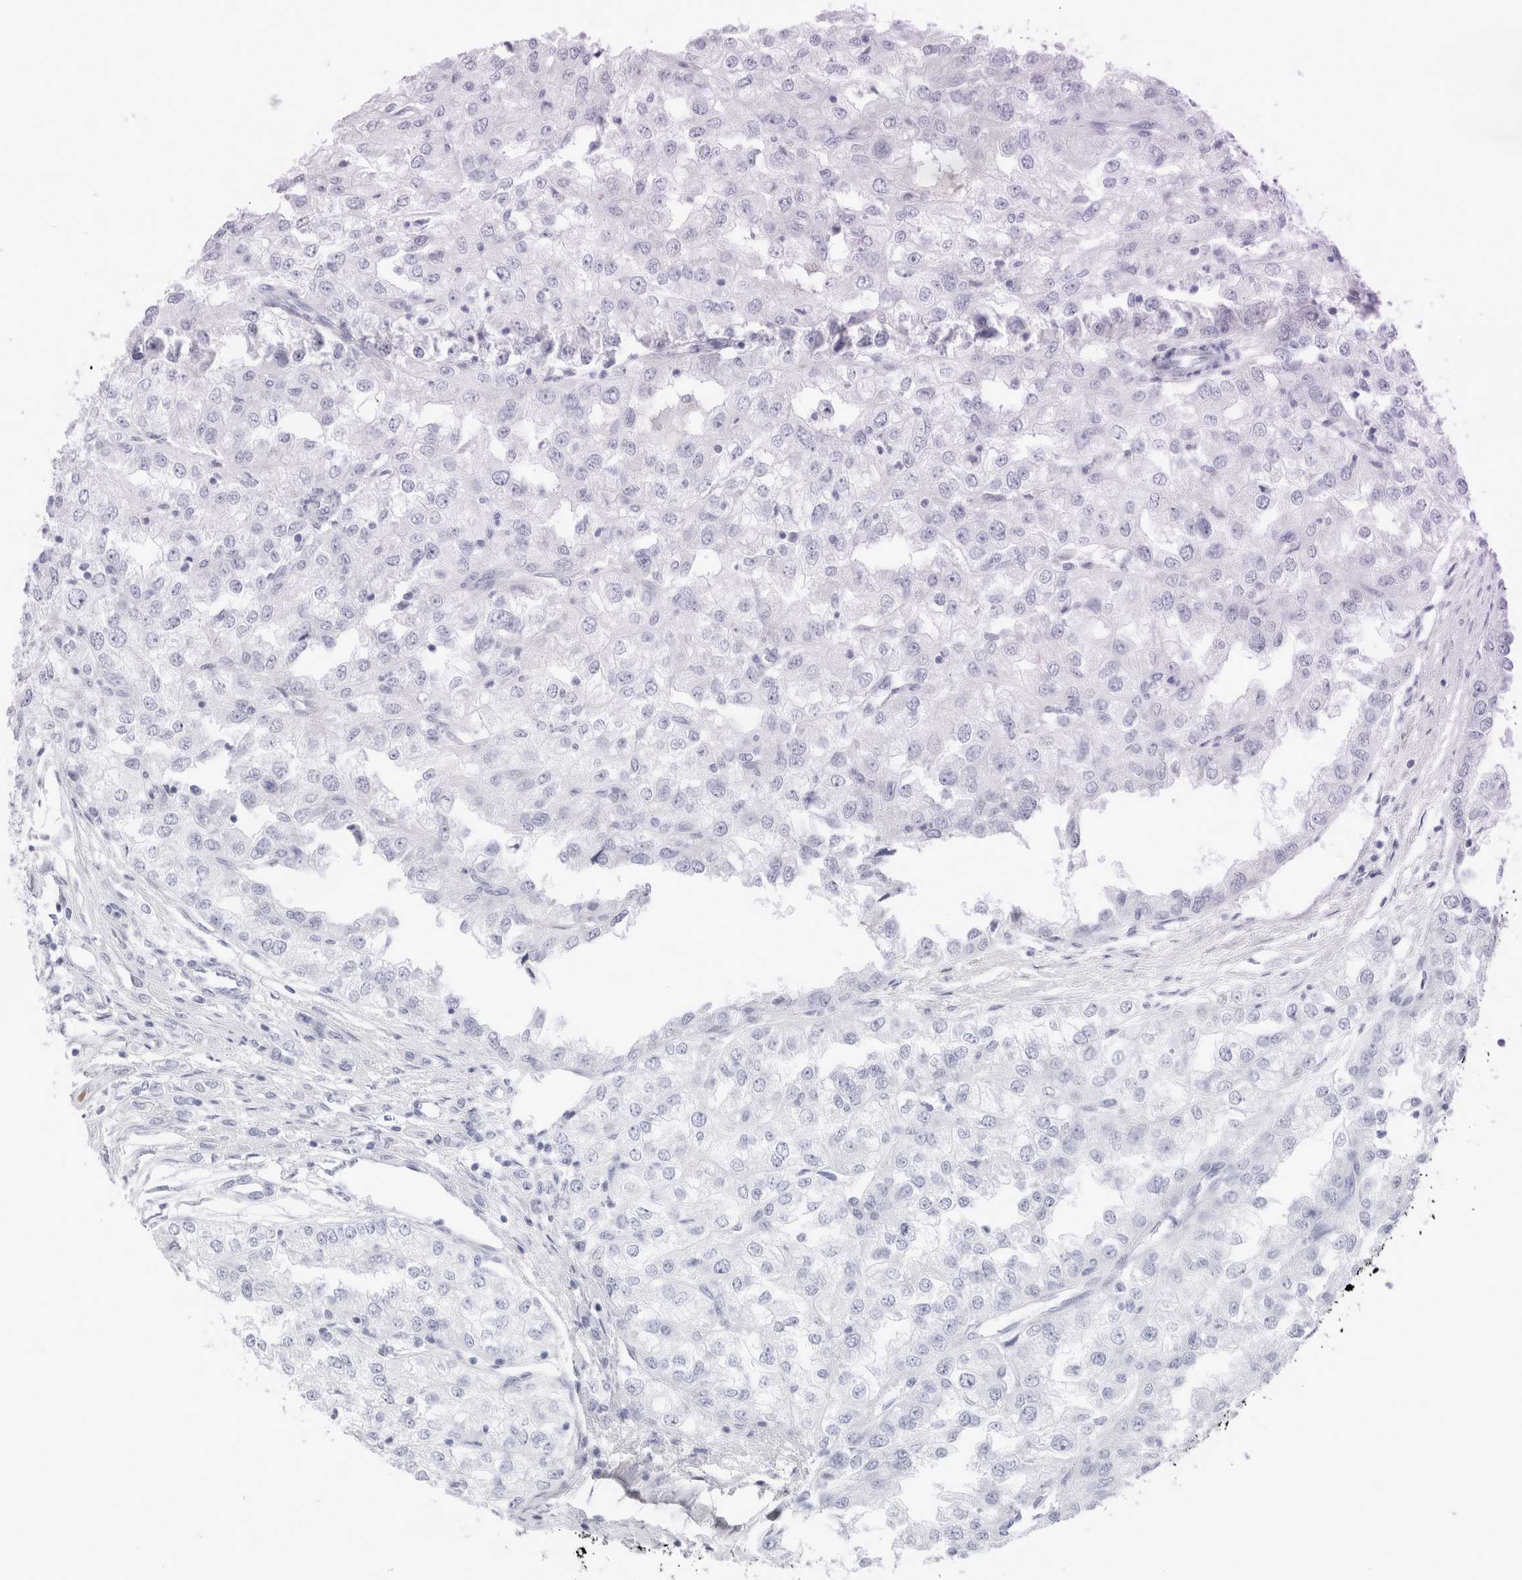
{"staining": {"intensity": "negative", "quantity": "none", "location": "none"}, "tissue": "renal cancer", "cell_type": "Tumor cells", "image_type": "cancer", "snomed": [{"axis": "morphology", "description": "Adenocarcinoma, NOS"}, {"axis": "topography", "description": "Kidney"}], "caption": "Immunohistochemistry micrograph of renal cancer stained for a protein (brown), which exhibits no expression in tumor cells.", "gene": "MUC15", "patient": {"sex": "female", "age": 54}}